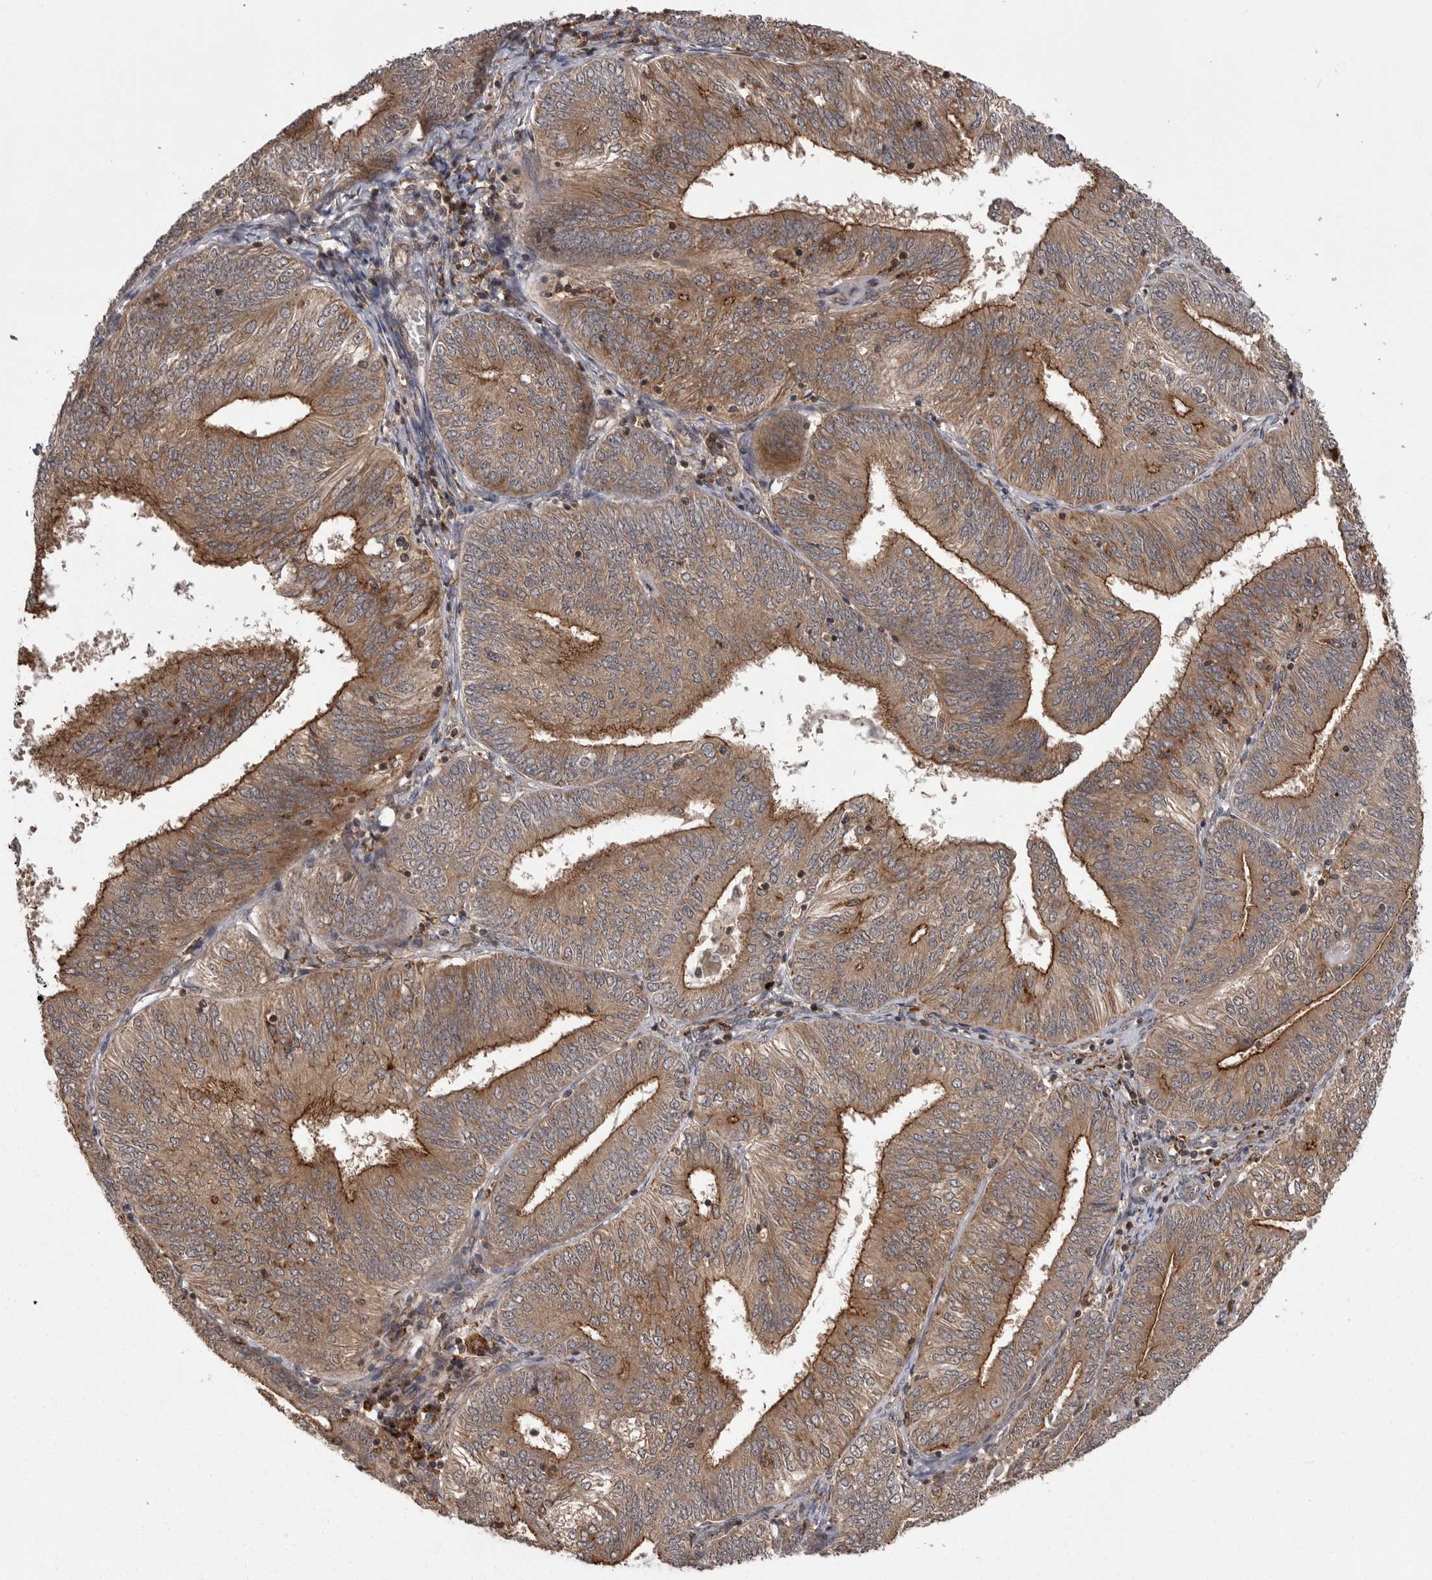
{"staining": {"intensity": "moderate", "quantity": ">75%", "location": "cytoplasmic/membranous"}, "tissue": "endometrial cancer", "cell_type": "Tumor cells", "image_type": "cancer", "snomed": [{"axis": "morphology", "description": "Adenocarcinoma, NOS"}, {"axis": "topography", "description": "Endometrium"}], "caption": "The immunohistochemical stain shows moderate cytoplasmic/membranous staining in tumor cells of endometrial cancer (adenocarcinoma) tissue.", "gene": "AOAH", "patient": {"sex": "female", "age": 58}}